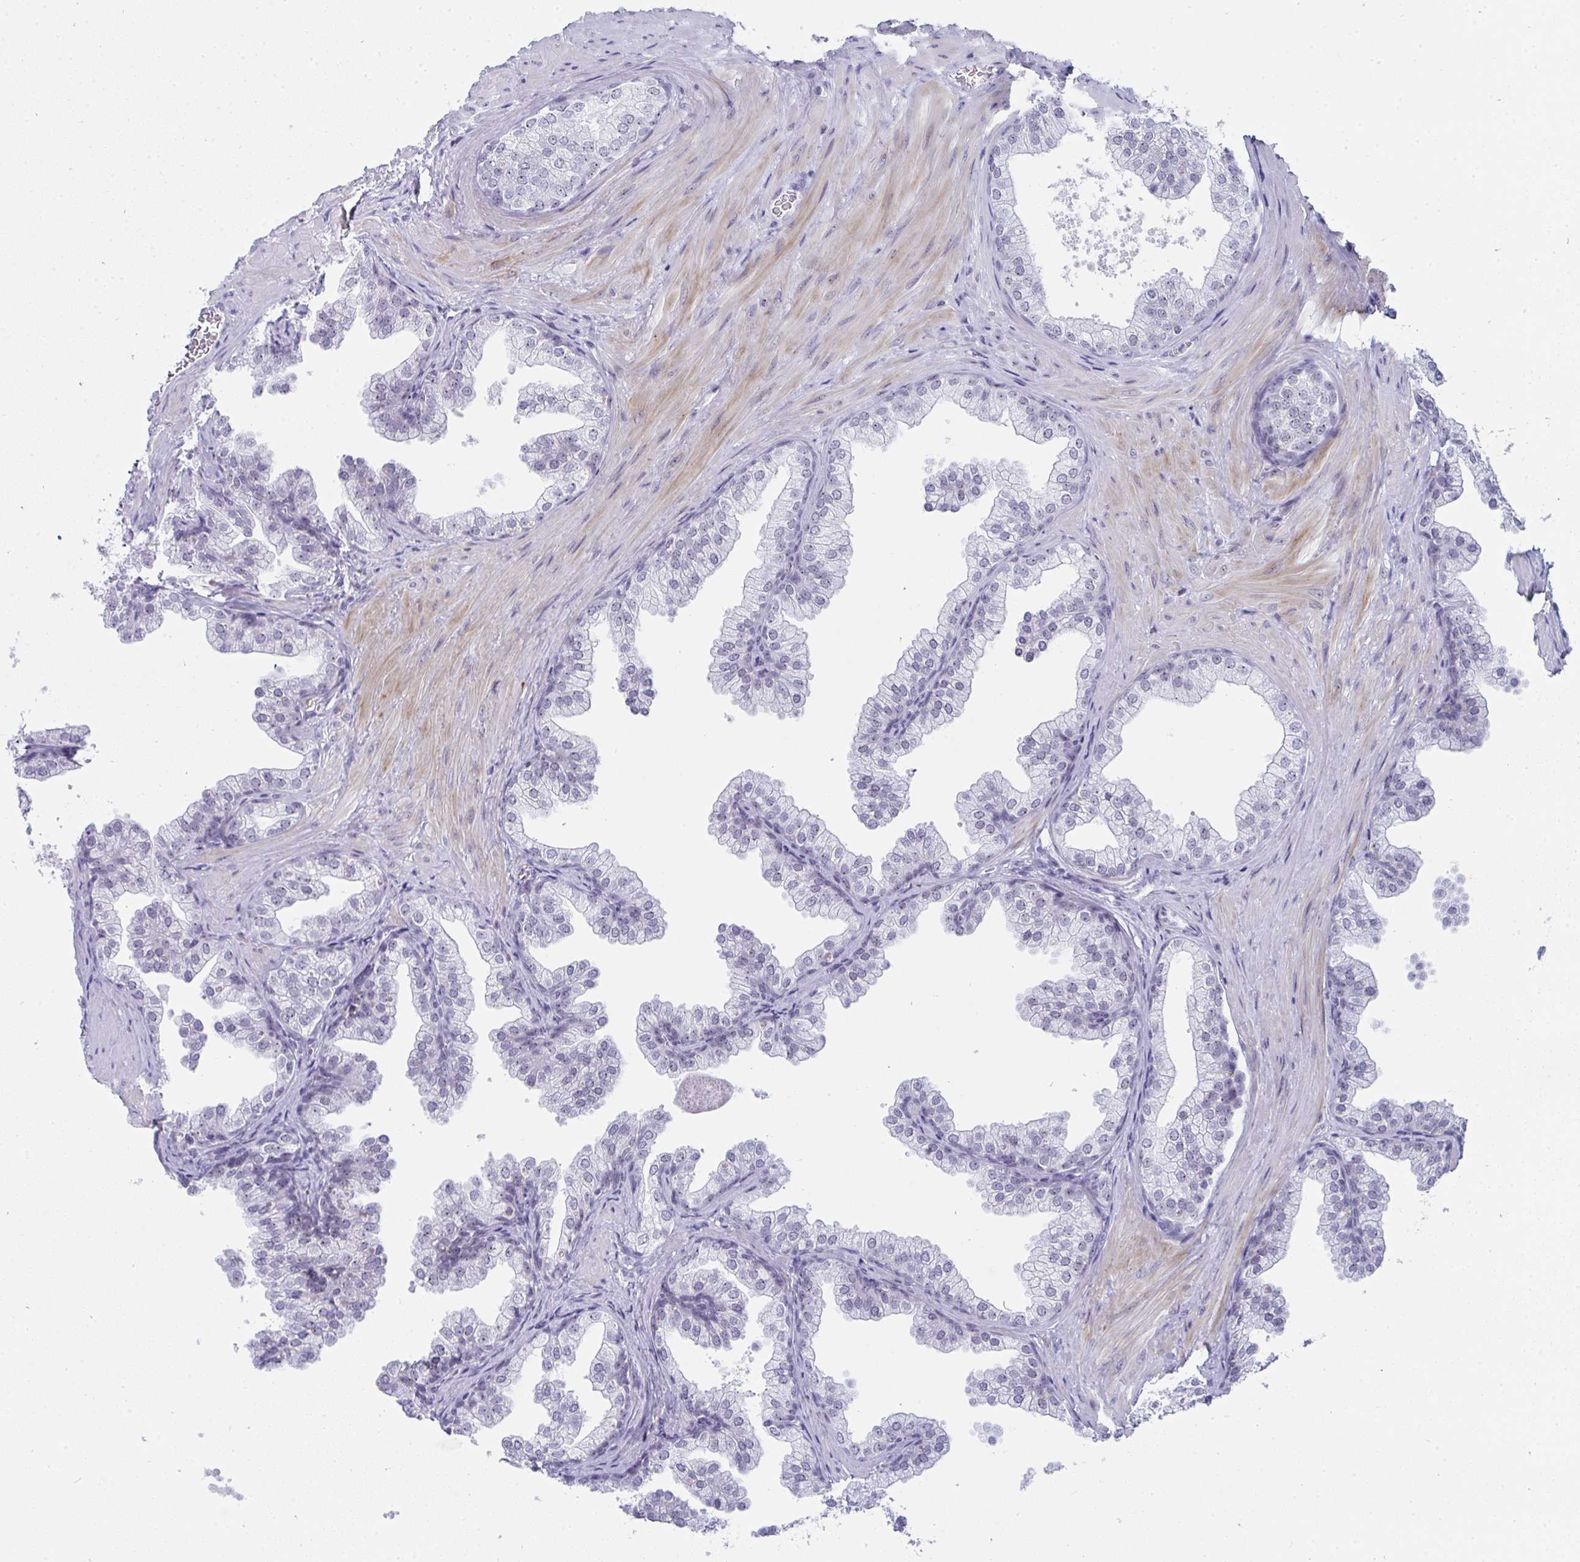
{"staining": {"intensity": "weak", "quantity": "<25%", "location": "nuclear"}, "tissue": "prostate", "cell_type": "Glandular cells", "image_type": "normal", "snomed": [{"axis": "morphology", "description": "Normal tissue, NOS"}, {"axis": "topography", "description": "Prostate"}], "caption": "Immunohistochemistry (IHC) image of unremarkable human prostate stained for a protein (brown), which reveals no positivity in glandular cells.", "gene": "NOP10", "patient": {"sex": "male", "age": 37}}